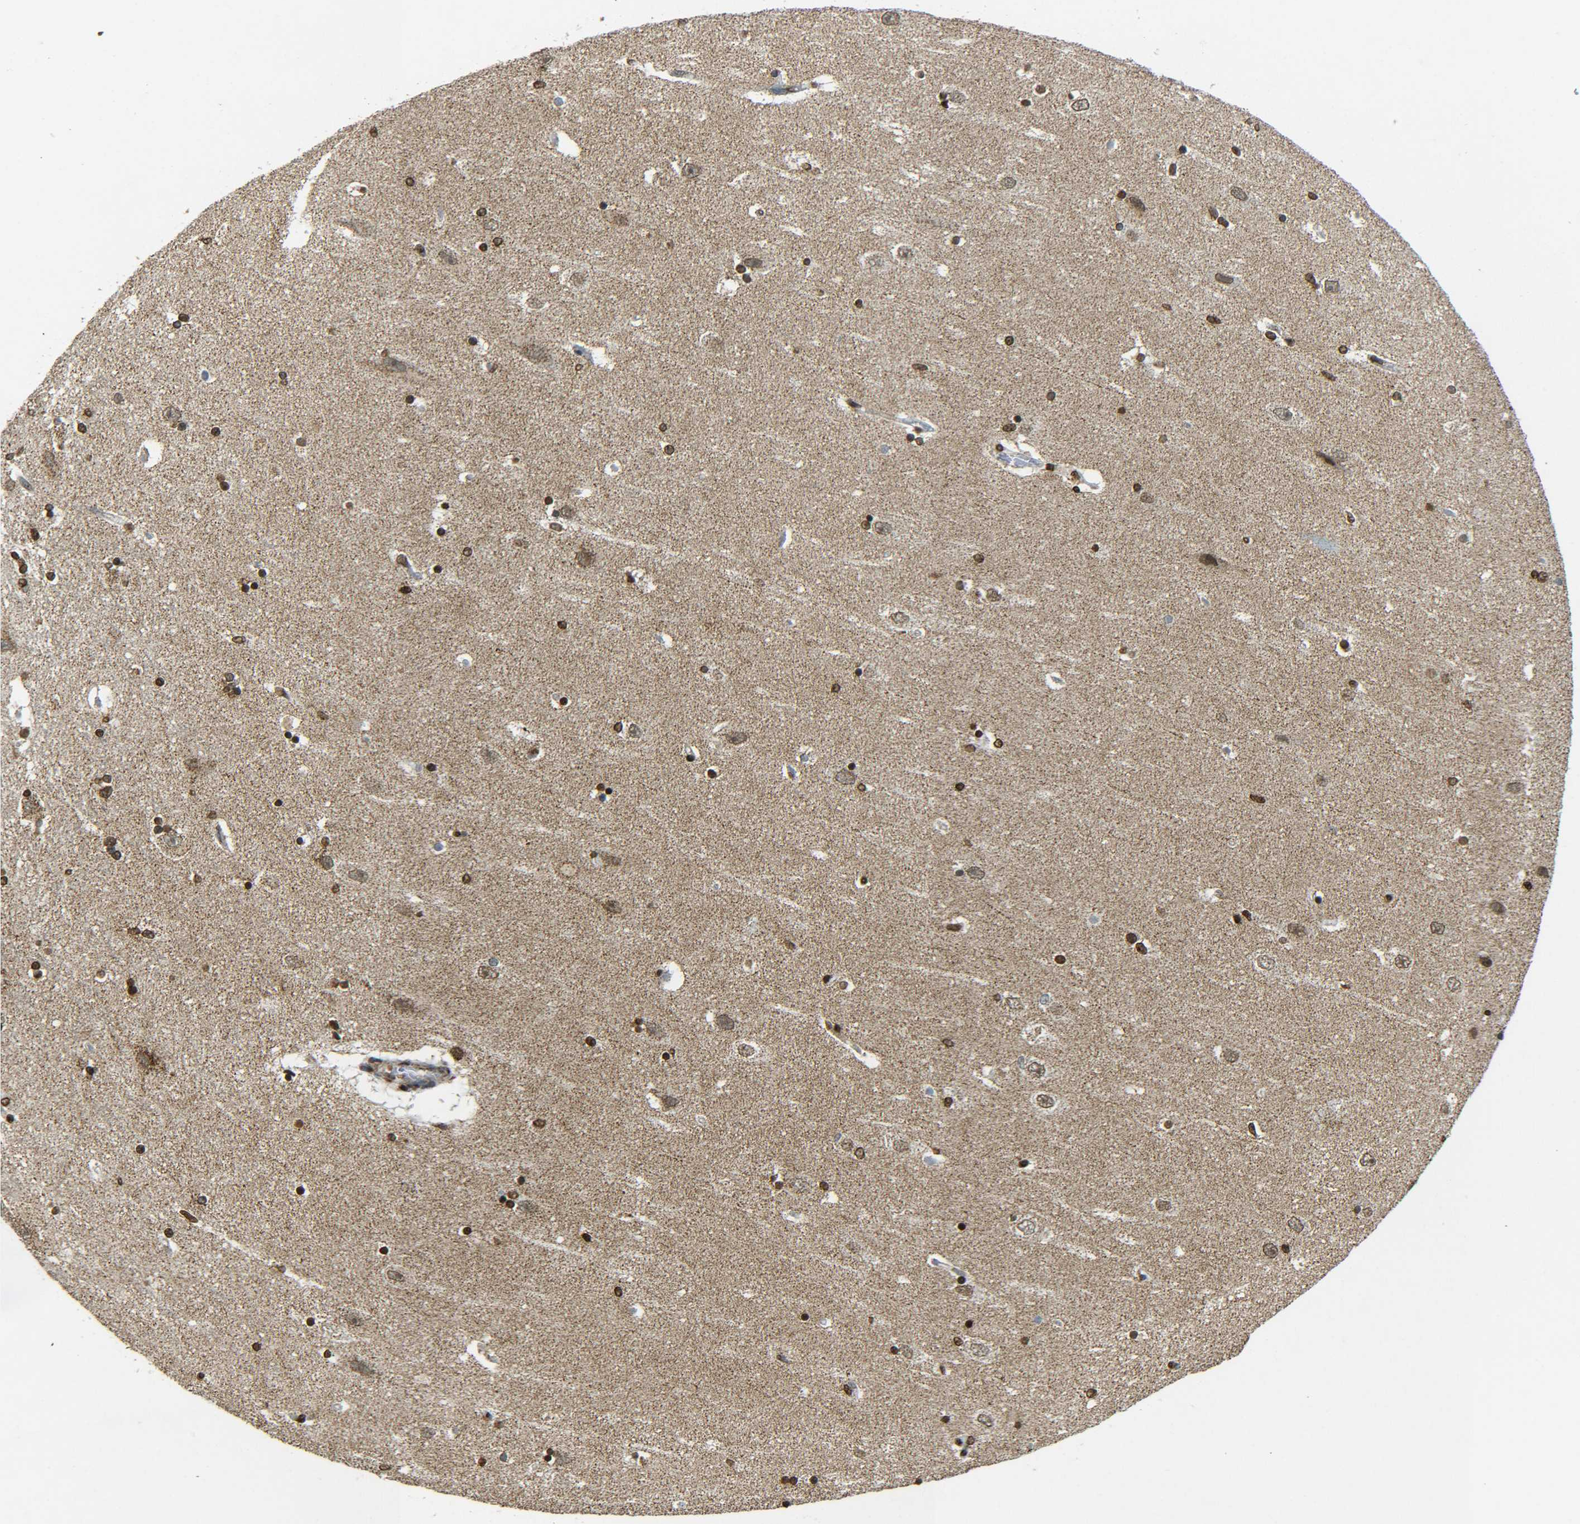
{"staining": {"intensity": "strong", "quantity": ">75%", "location": "nuclear"}, "tissue": "hippocampus", "cell_type": "Glial cells", "image_type": "normal", "snomed": [{"axis": "morphology", "description": "Normal tissue, NOS"}, {"axis": "topography", "description": "Hippocampus"}], "caption": "A high-resolution image shows immunohistochemistry staining of benign hippocampus, which exhibits strong nuclear expression in approximately >75% of glial cells. Immunohistochemistry (ihc) stains the protein in brown and the nuclei are stained blue.", "gene": "NEUROG2", "patient": {"sex": "female", "age": 54}}